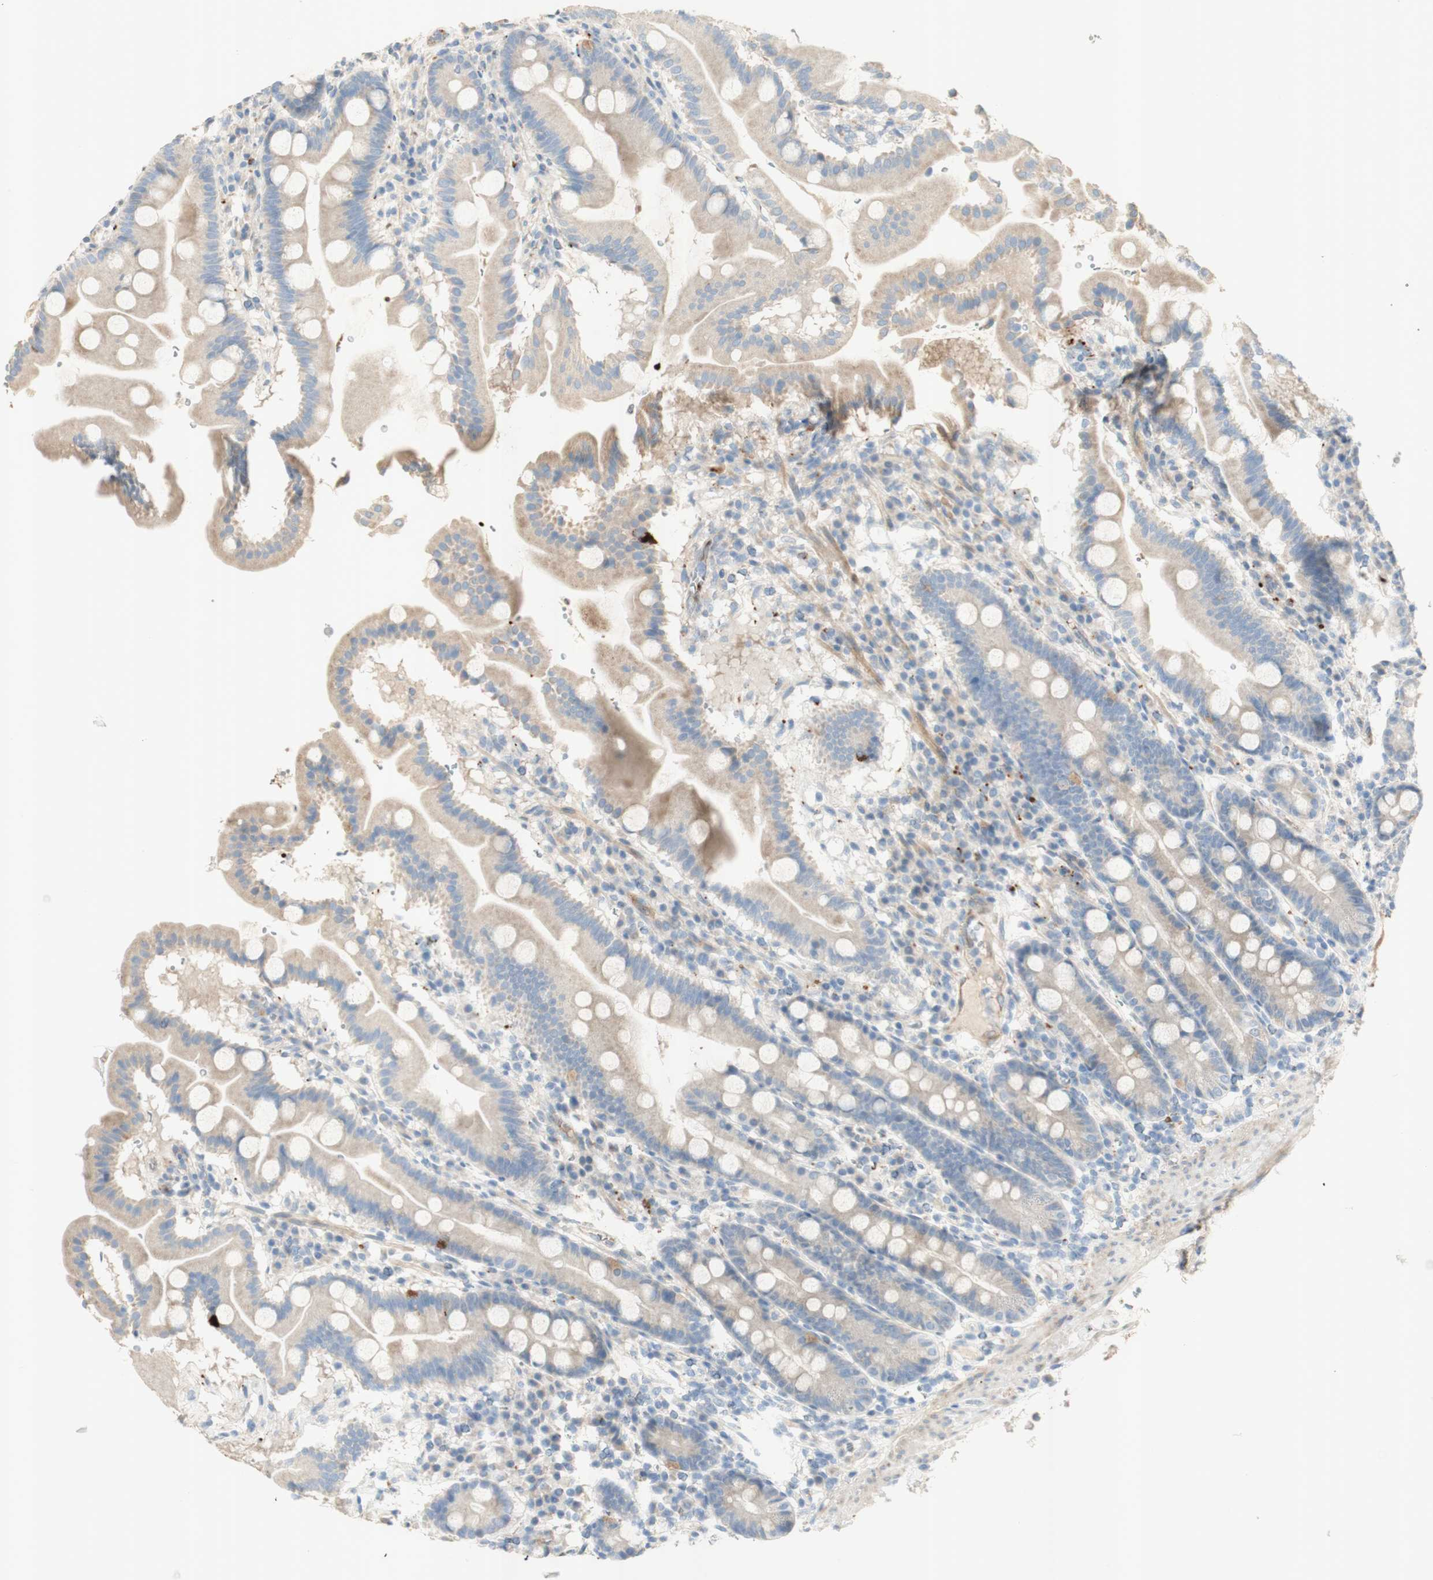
{"staining": {"intensity": "weak", "quantity": "25%-75%", "location": "cytoplasmic/membranous"}, "tissue": "duodenum", "cell_type": "Glandular cells", "image_type": "normal", "snomed": [{"axis": "morphology", "description": "Normal tissue, NOS"}, {"axis": "topography", "description": "Duodenum"}], "caption": "Immunohistochemistry micrograph of benign duodenum stained for a protein (brown), which reveals low levels of weak cytoplasmic/membranous staining in approximately 25%-75% of glandular cells.", "gene": "GAN", "patient": {"sex": "male", "age": 50}}